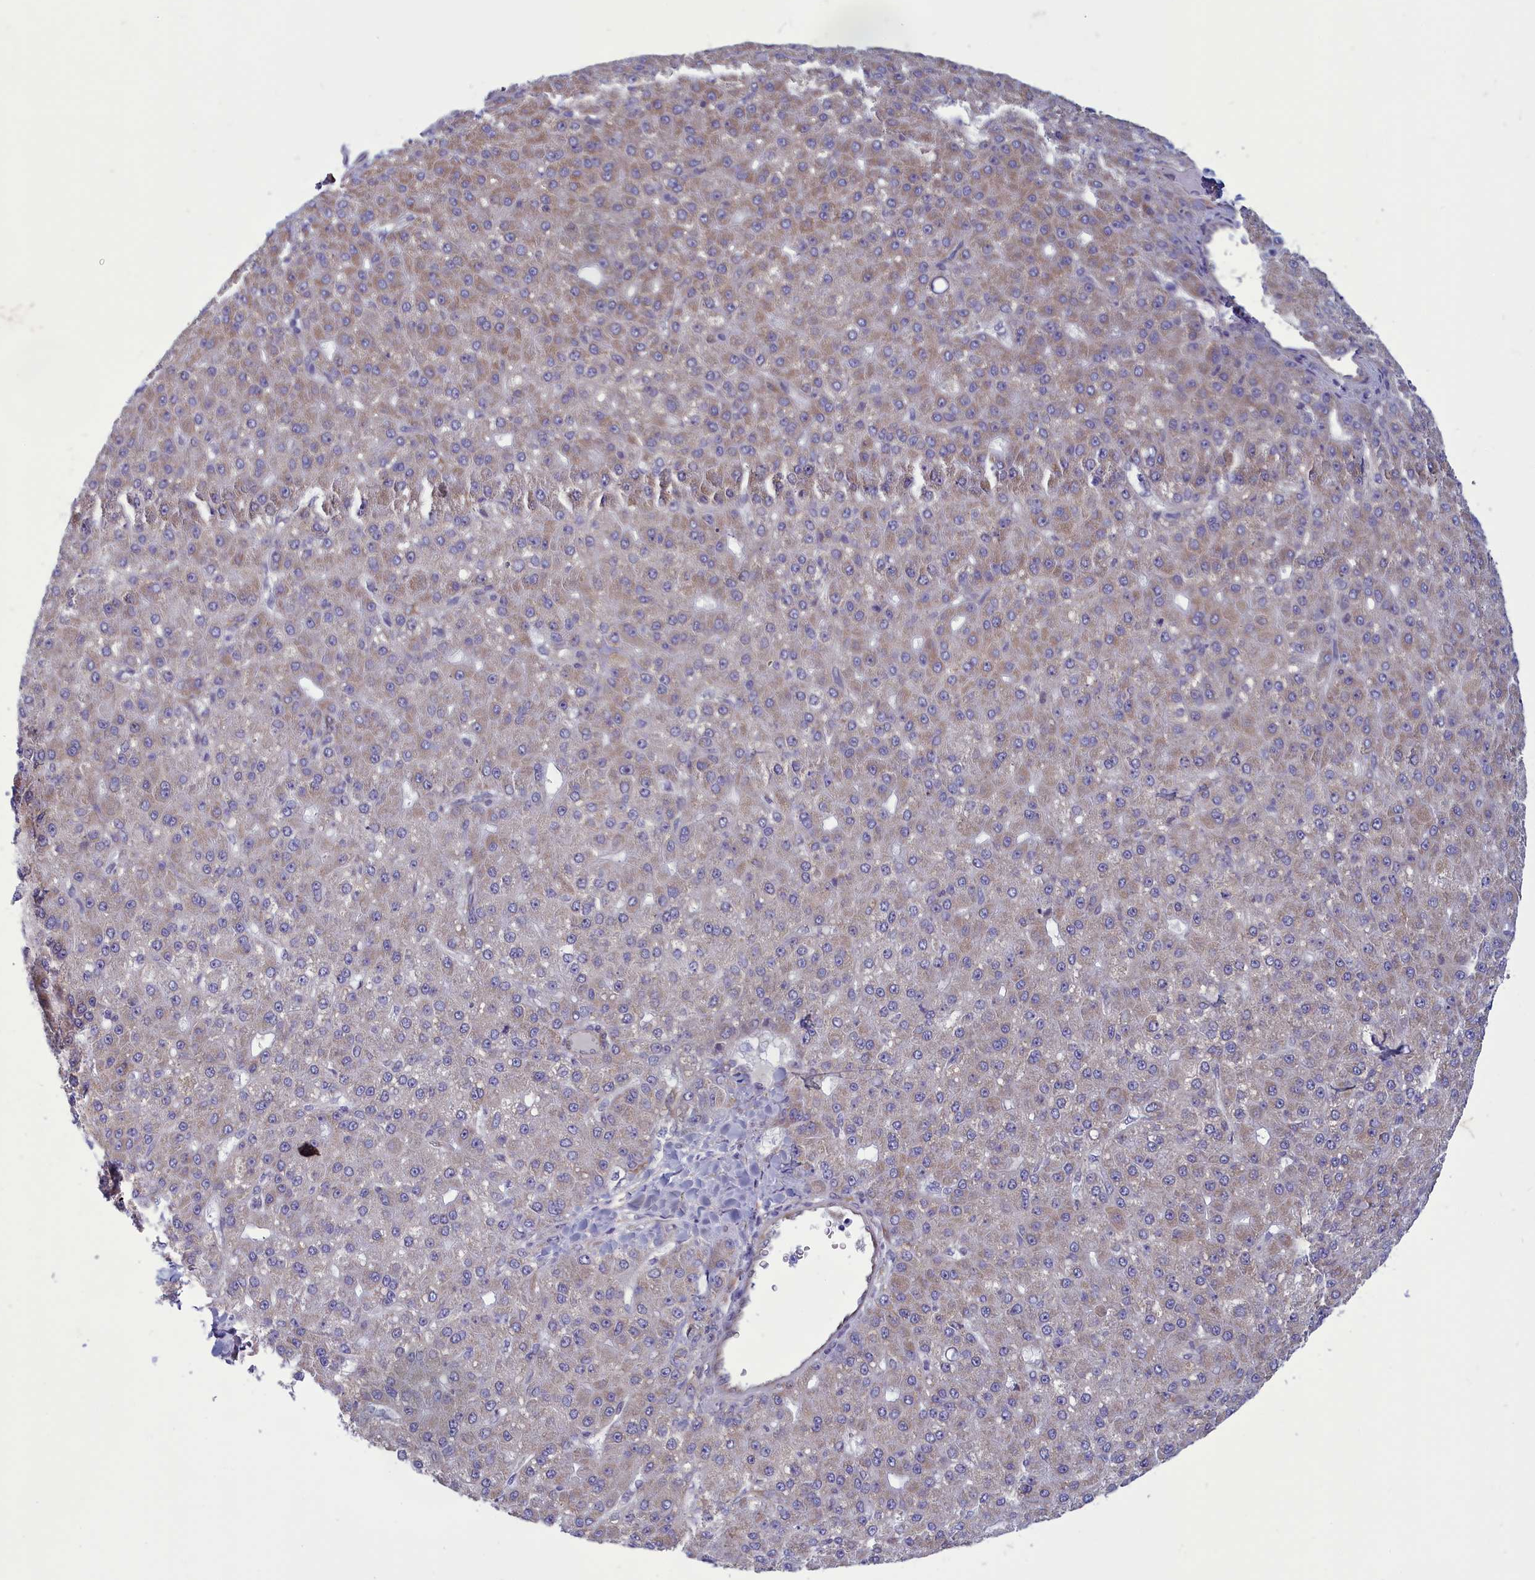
{"staining": {"intensity": "weak", "quantity": "25%-75%", "location": "cytoplasmic/membranous"}, "tissue": "liver cancer", "cell_type": "Tumor cells", "image_type": "cancer", "snomed": [{"axis": "morphology", "description": "Carcinoma, Hepatocellular, NOS"}, {"axis": "topography", "description": "Liver"}], "caption": "Liver hepatocellular carcinoma stained with DAB (3,3'-diaminobenzidine) IHC displays low levels of weak cytoplasmic/membranous expression in approximately 25%-75% of tumor cells. The staining was performed using DAB to visualize the protein expression in brown, while the nuclei were stained in blue with hematoxylin (Magnification: 20x).", "gene": "CENATAC", "patient": {"sex": "male", "age": 67}}